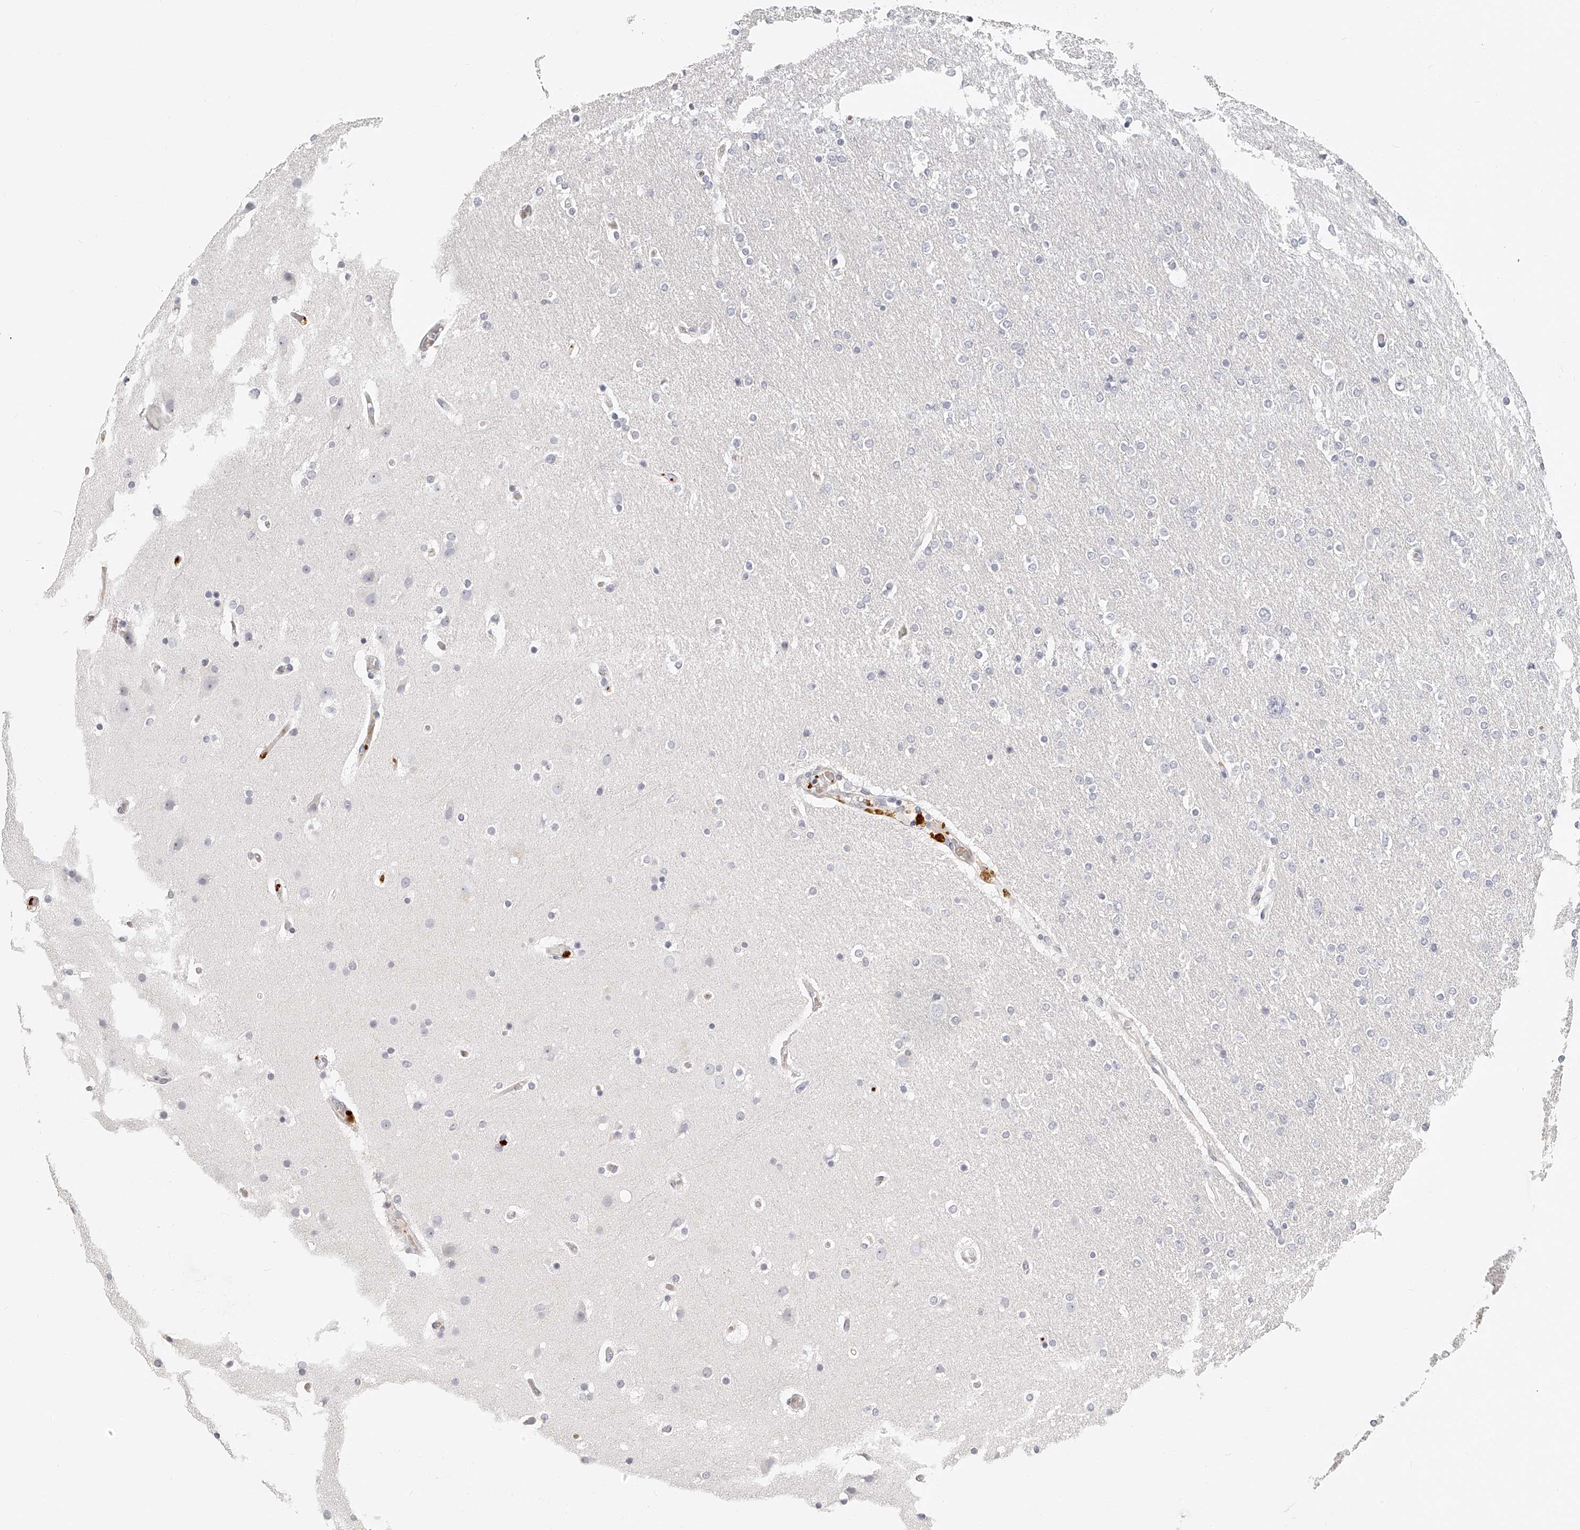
{"staining": {"intensity": "negative", "quantity": "none", "location": "none"}, "tissue": "glioma", "cell_type": "Tumor cells", "image_type": "cancer", "snomed": [{"axis": "morphology", "description": "Glioma, malignant, High grade"}, {"axis": "topography", "description": "Cerebral cortex"}], "caption": "A high-resolution histopathology image shows immunohistochemistry (IHC) staining of malignant glioma (high-grade), which exhibits no significant expression in tumor cells.", "gene": "ITGB3", "patient": {"sex": "female", "age": 36}}